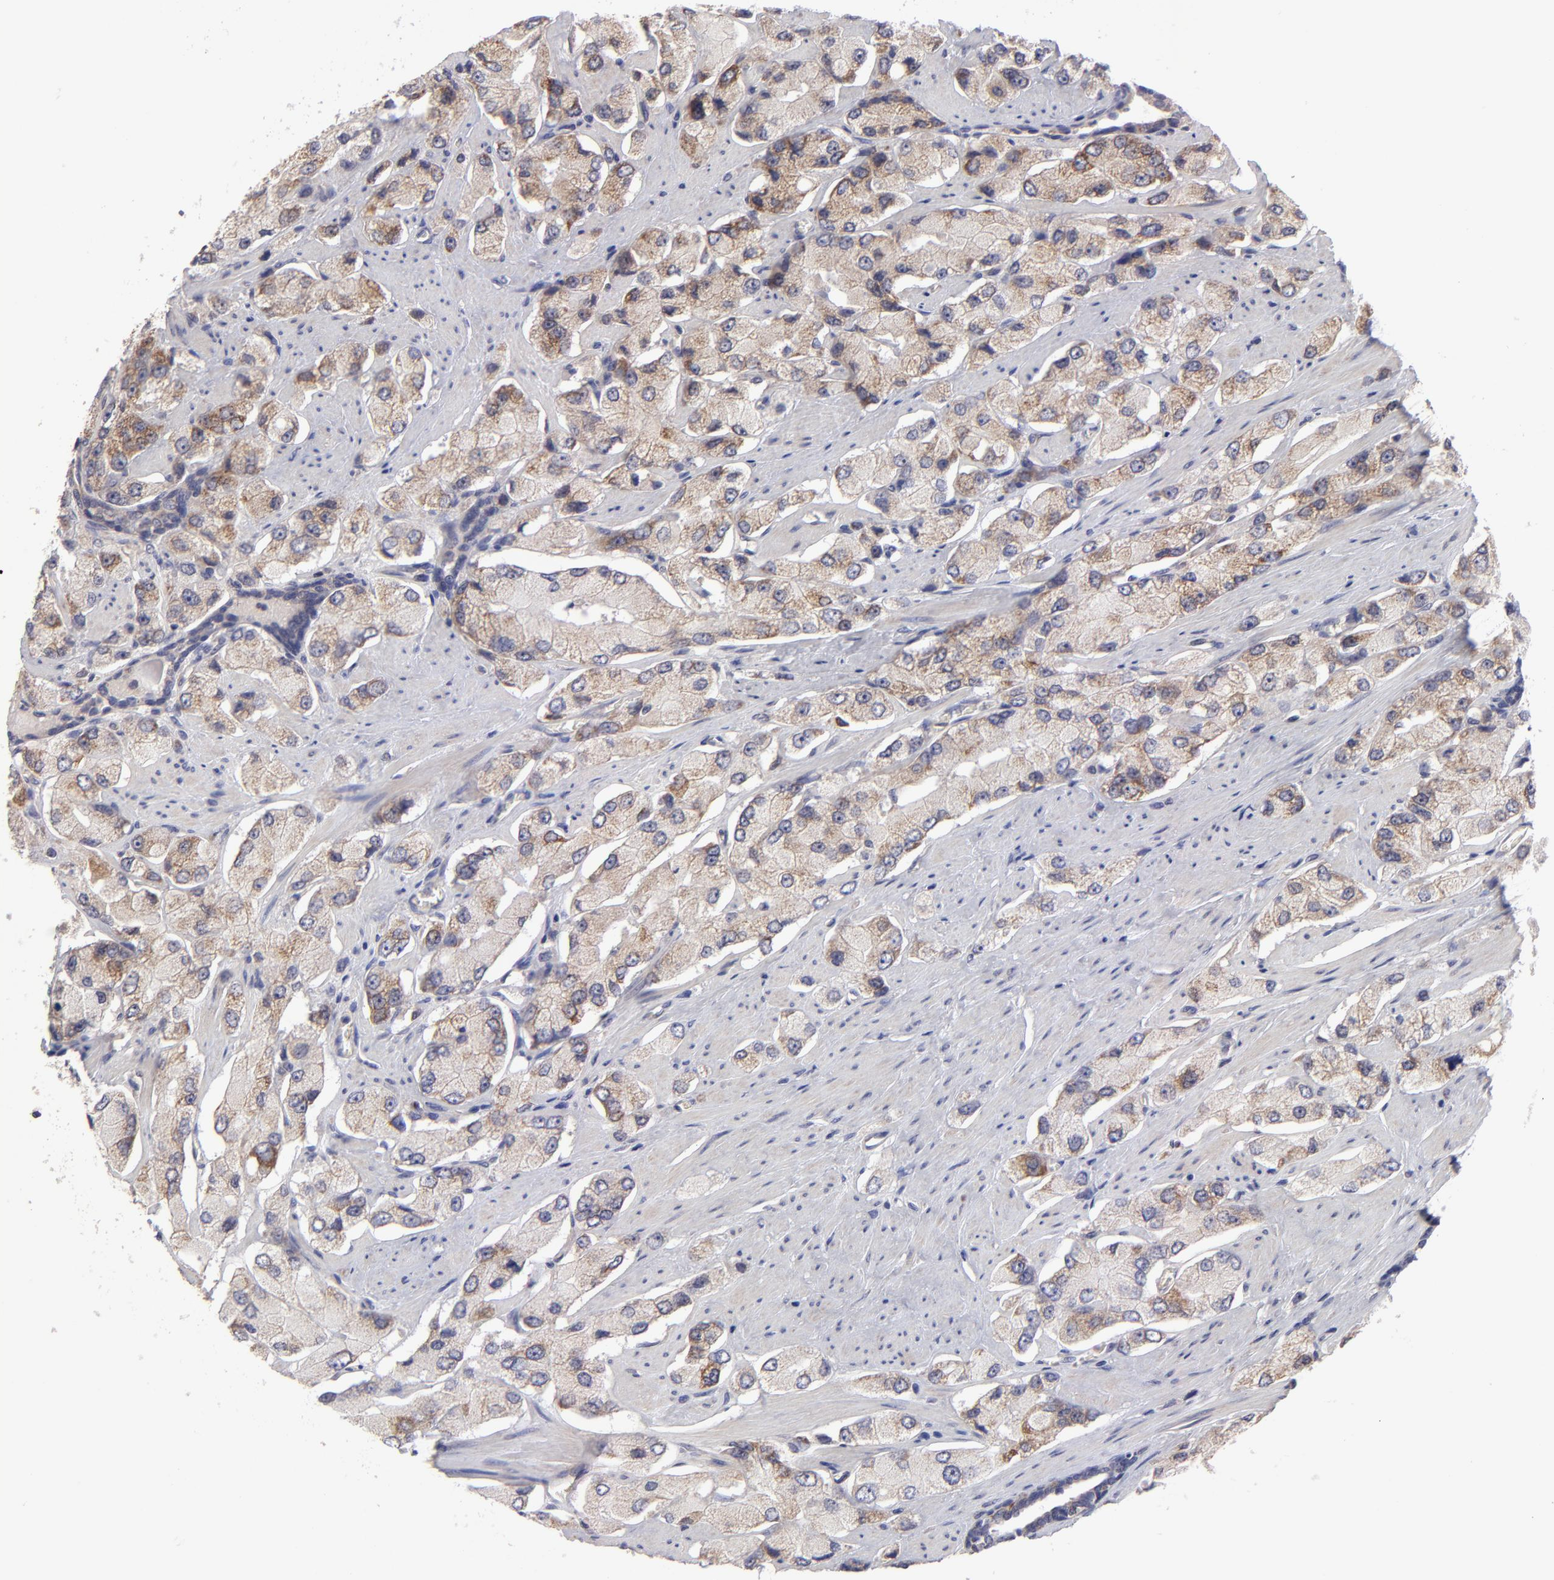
{"staining": {"intensity": "moderate", "quantity": "25%-75%", "location": "cytoplasmic/membranous"}, "tissue": "prostate cancer", "cell_type": "Tumor cells", "image_type": "cancer", "snomed": [{"axis": "morphology", "description": "Adenocarcinoma, High grade"}, {"axis": "topography", "description": "Prostate"}], "caption": "There is medium levels of moderate cytoplasmic/membranous staining in tumor cells of adenocarcinoma (high-grade) (prostate), as demonstrated by immunohistochemical staining (brown color).", "gene": "HCCS", "patient": {"sex": "male", "age": 58}}